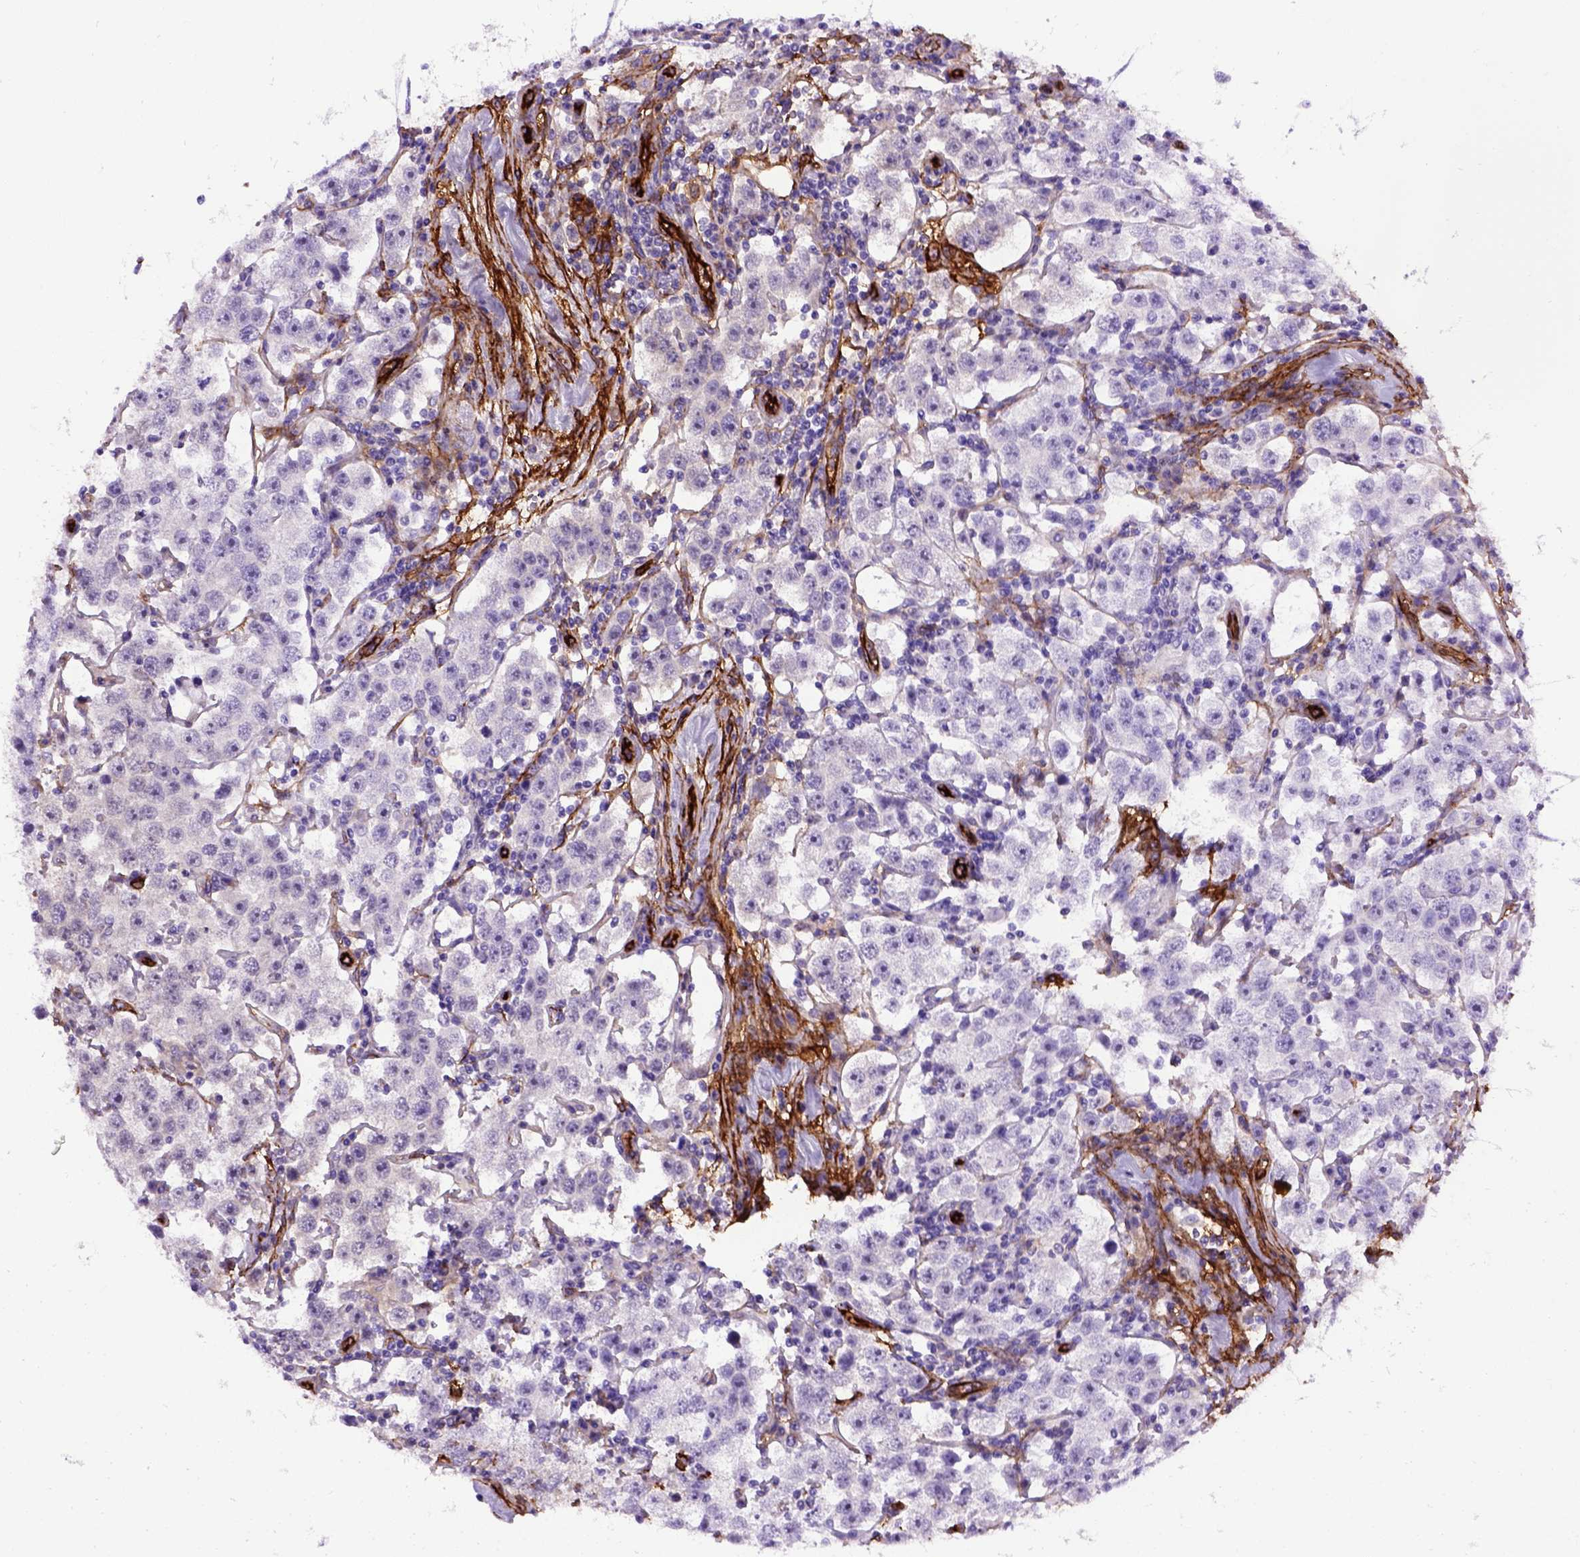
{"staining": {"intensity": "negative", "quantity": "none", "location": "none"}, "tissue": "testis cancer", "cell_type": "Tumor cells", "image_type": "cancer", "snomed": [{"axis": "morphology", "description": "Seminoma, NOS"}, {"axis": "topography", "description": "Testis"}], "caption": "A high-resolution histopathology image shows immunohistochemistry staining of testis cancer, which reveals no significant expression in tumor cells.", "gene": "ENG", "patient": {"sex": "male", "age": 37}}